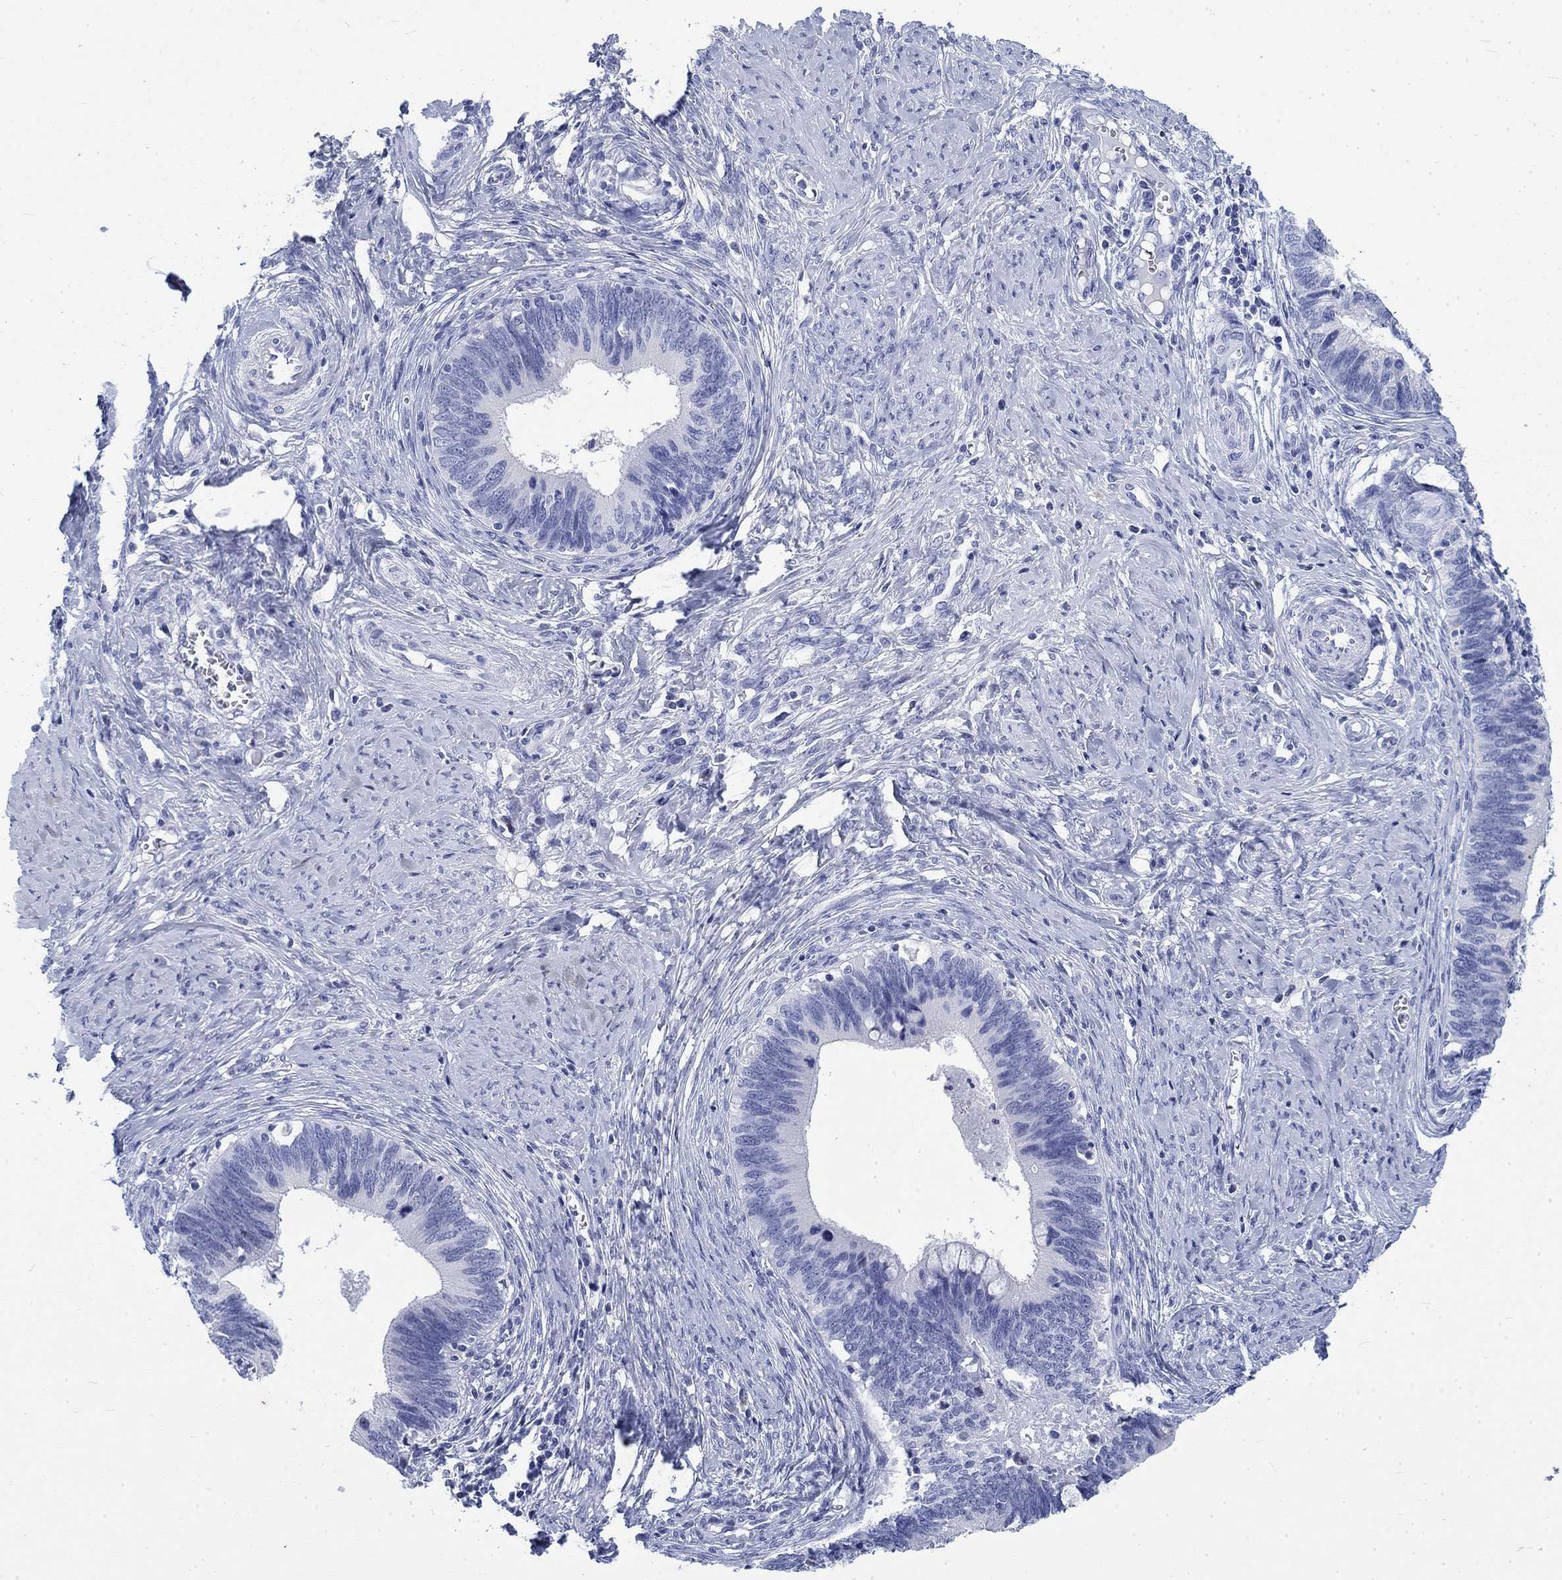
{"staining": {"intensity": "negative", "quantity": "none", "location": "none"}, "tissue": "cervical cancer", "cell_type": "Tumor cells", "image_type": "cancer", "snomed": [{"axis": "morphology", "description": "Adenocarcinoma, NOS"}, {"axis": "topography", "description": "Cervix"}], "caption": "Cervical cancer stained for a protein using IHC displays no expression tumor cells.", "gene": "KRT76", "patient": {"sex": "female", "age": 42}}